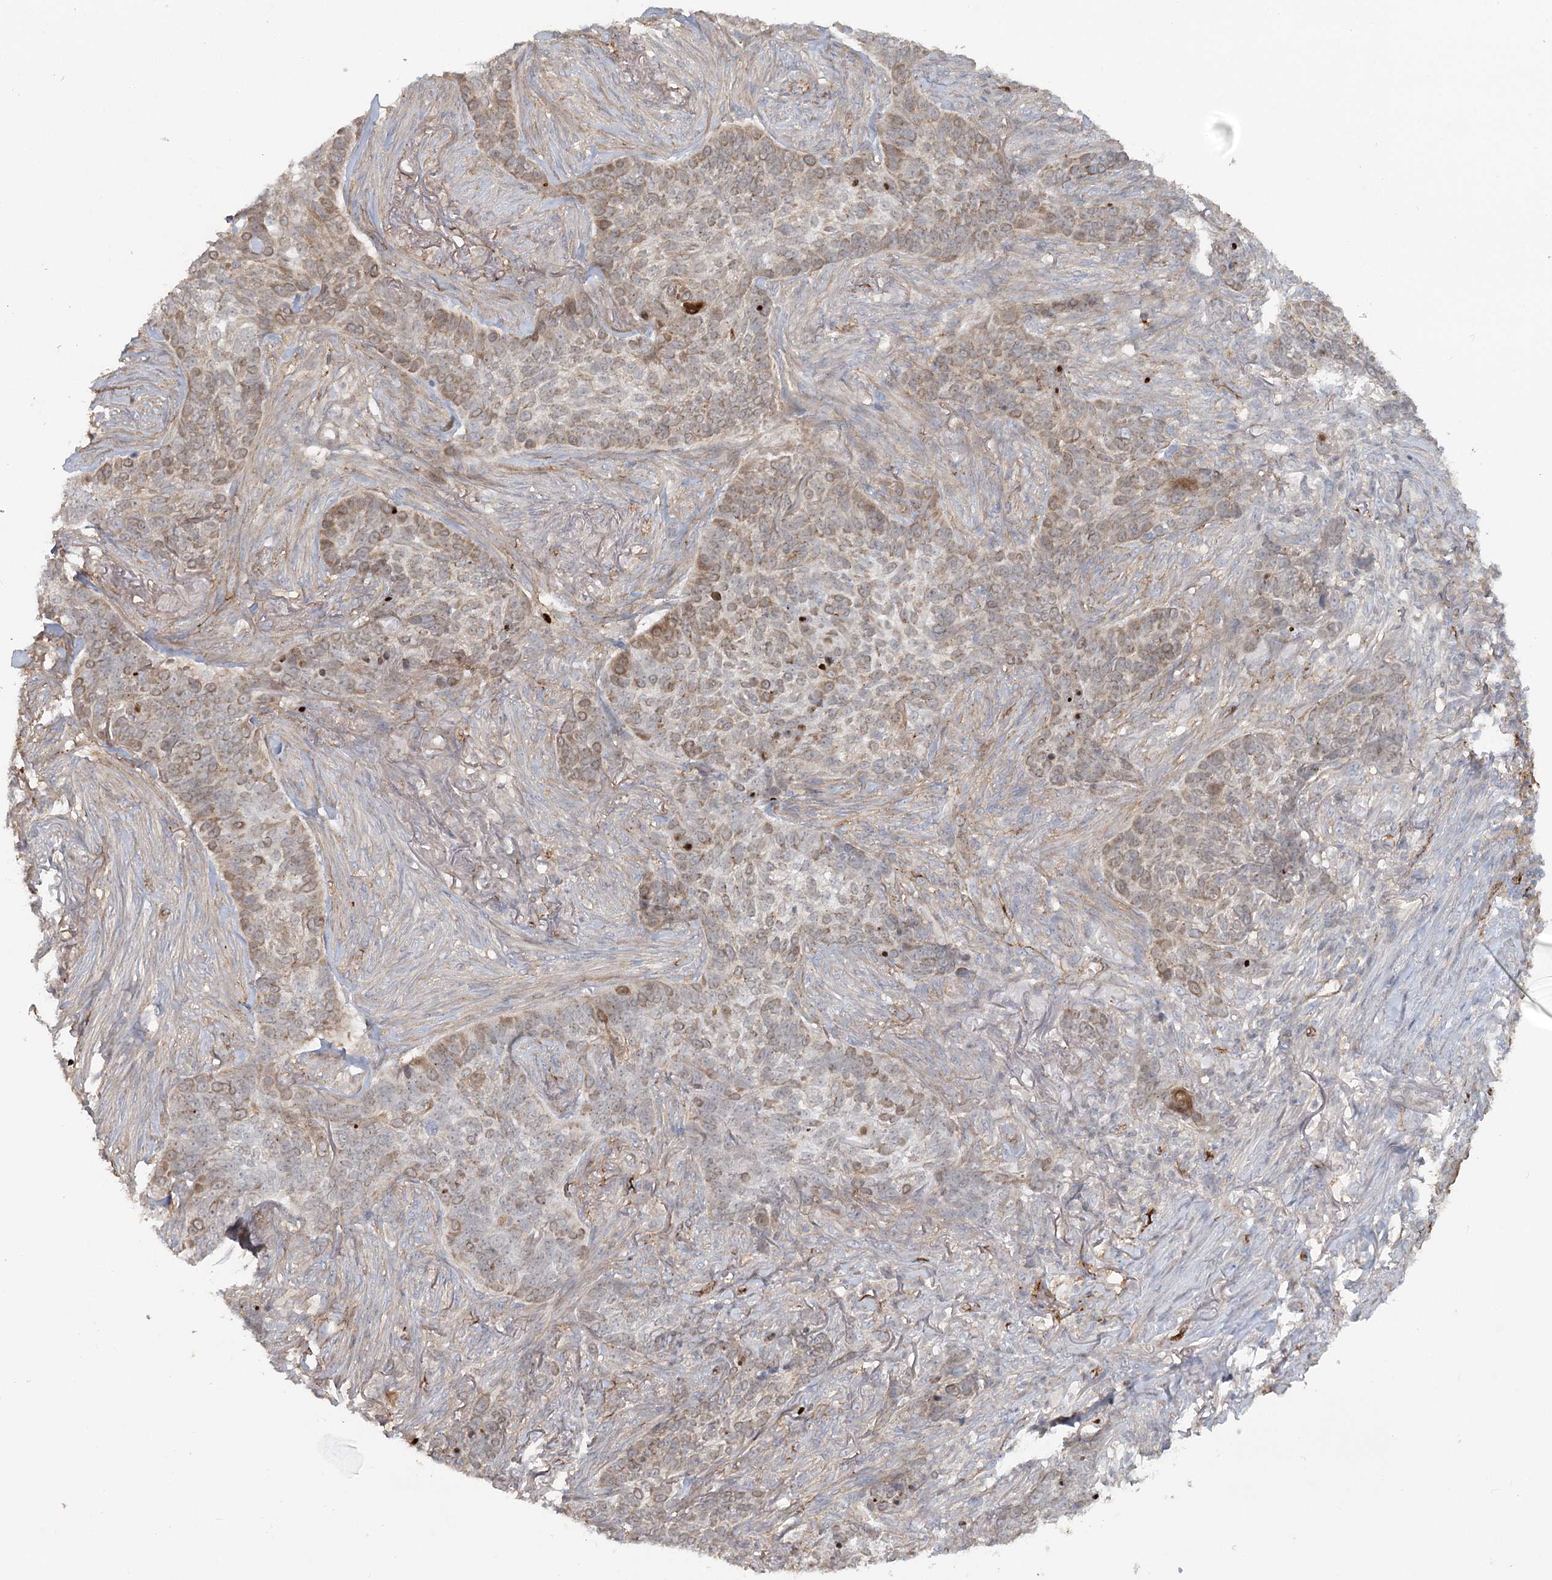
{"staining": {"intensity": "weak", "quantity": "25%-75%", "location": "cytoplasmic/membranous,nuclear"}, "tissue": "skin cancer", "cell_type": "Tumor cells", "image_type": "cancer", "snomed": [{"axis": "morphology", "description": "Basal cell carcinoma"}, {"axis": "topography", "description": "Skin"}], "caption": "Tumor cells display weak cytoplasmic/membranous and nuclear positivity in about 25%-75% of cells in skin basal cell carcinoma.", "gene": "KBTBD4", "patient": {"sex": "male", "age": 85}}